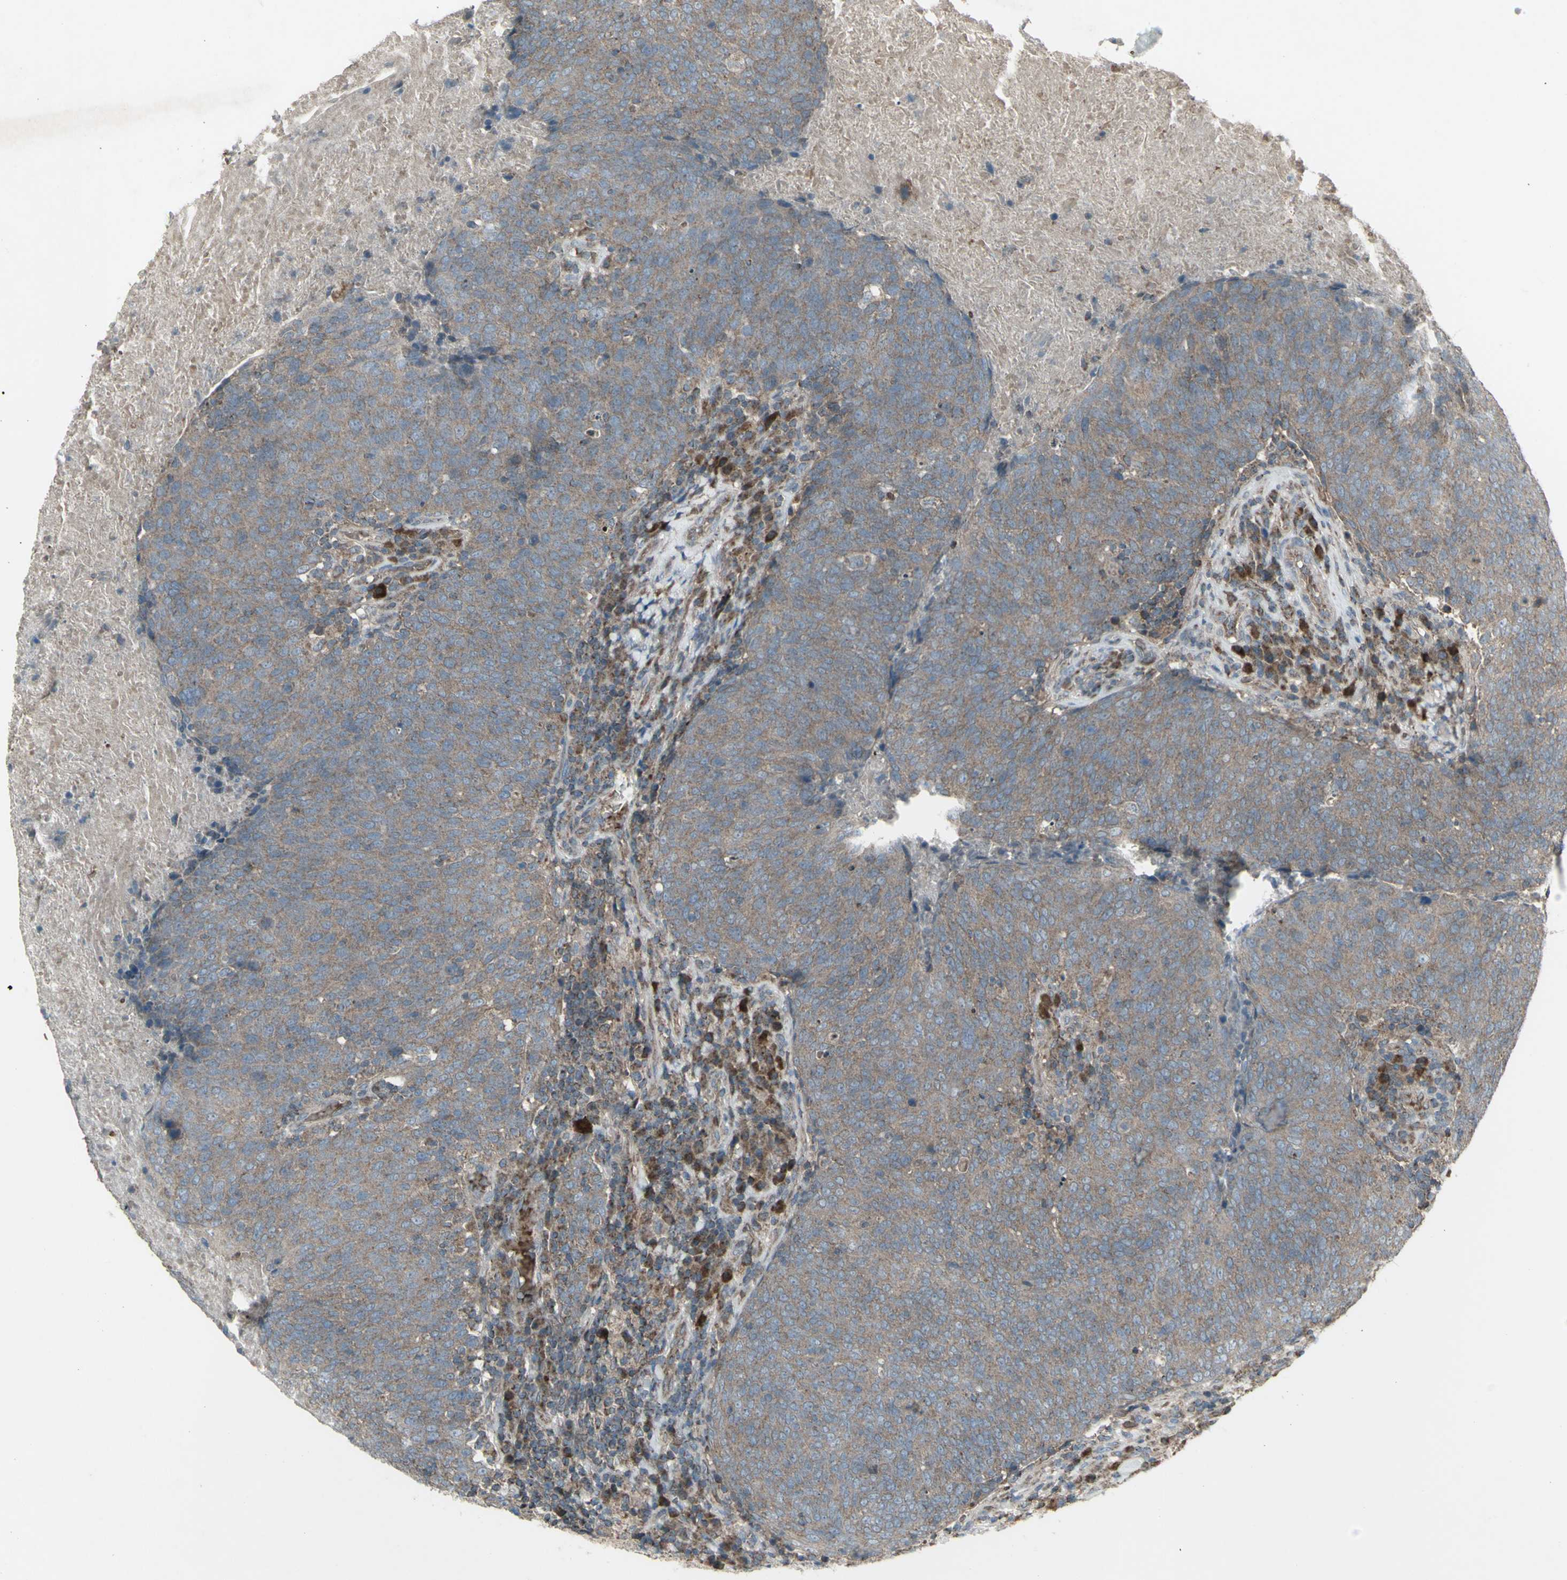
{"staining": {"intensity": "weak", "quantity": ">75%", "location": "cytoplasmic/membranous"}, "tissue": "head and neck cancer", "cell_type": "Tumor cells", "image_type": "cancer", "snomed": [{"axis": "morphology", "description": "Squamous cell carcinoma, NOS"}, {"axis": "morphology", "description": "Squamous cell carcinoma, metastatic, NOS"}, {"axis": "topography", "description": "Lymph node"}, {"axis": "topography", "description": "Head-Neck"}], "caption": "High-magnification brightfield microscopy of squamous cell carcinoma (head and neck) stained with DAB (3,3'-diaminobenzidine) (brown) and counterstained with hematoxylin (blue). tumor cells exhibit weak cytoplasmic/membranous positivity is identified in about>75% of cells.", "gene": "SHC1", "patient": {"sex": "male", "age": 62}}